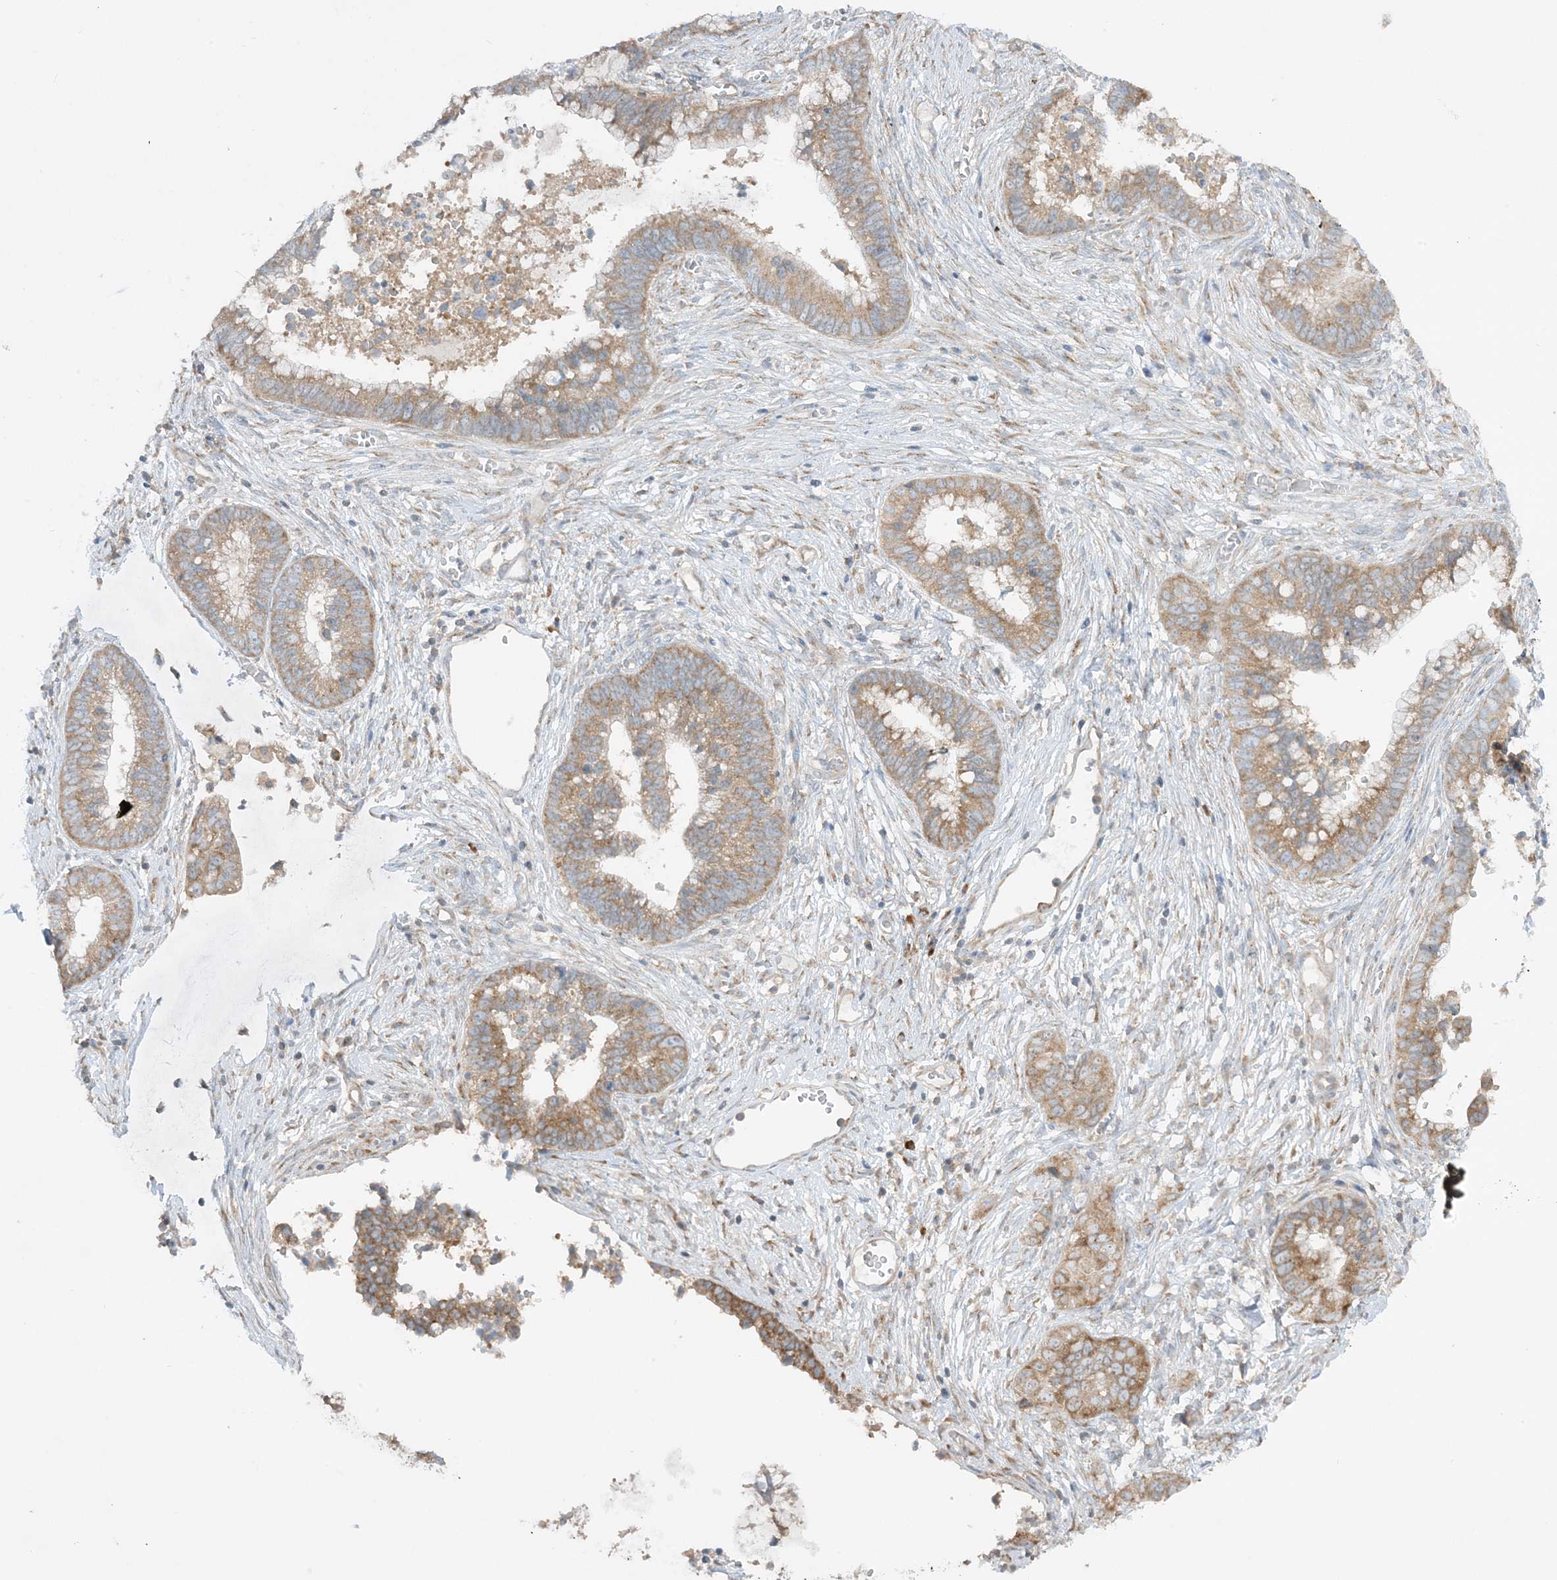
{"staining": {"intensity": "moderate", "quantity": ">75%", "location": "cytoplasmic/membranous"}, "tissue": "cervical cancer", "cell_type": "Tumor cells", "image_type": "cancer", "snomed": [{"axis": "morphology", "description": "Adenocarcinoma, NOS"}, {"axis": "topography", "description": "Cervix"}], "caption": "This micrograph reveals immunohistochemistry staining of human cervical adenocarcinoma, with medium moderate cytoplasmic/membranous positivity in about >75% of tumor cells.", "gene": "RPP40", "patient": {"sex": "female", "age": 44}}